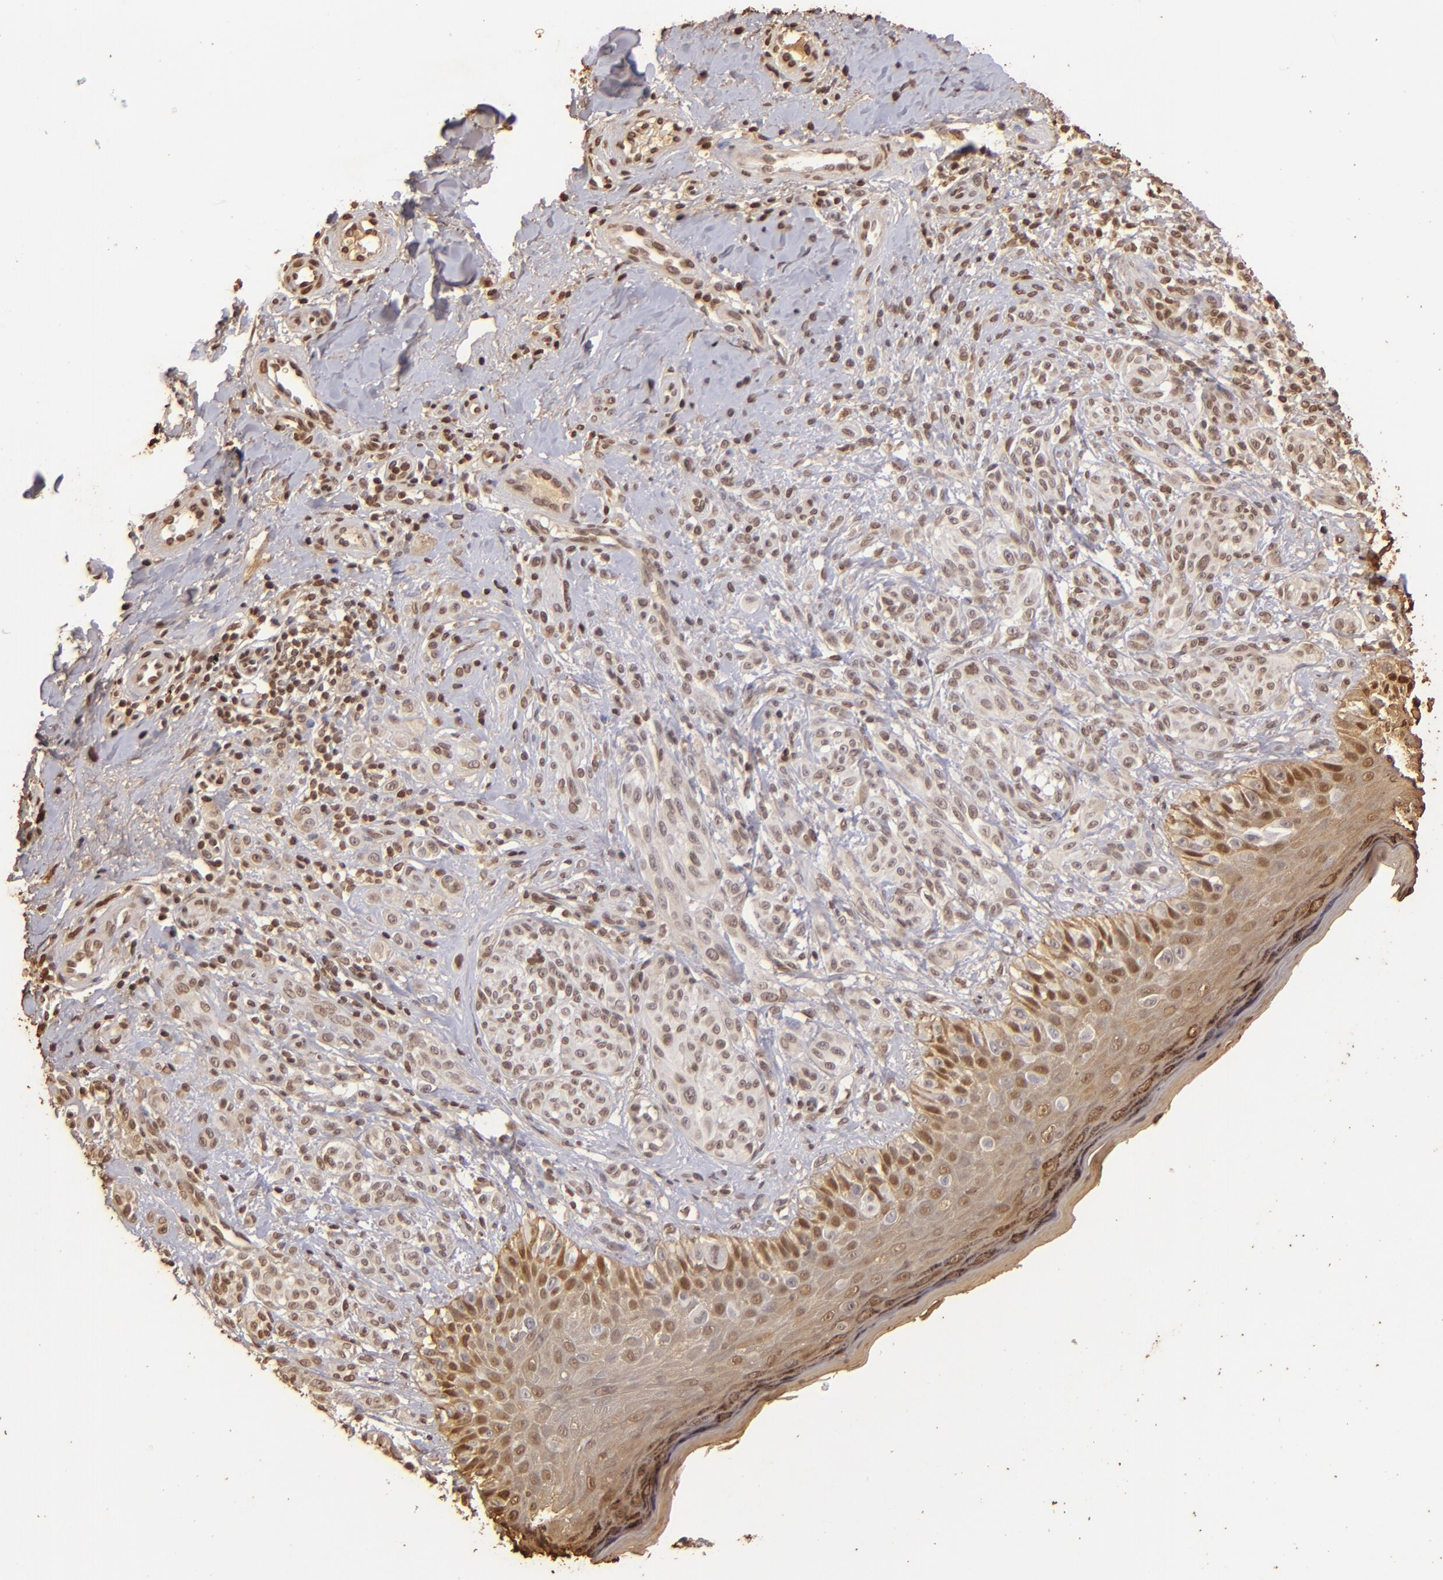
{"staining": {"intensity": "moderate", "quantity": ">75%", "location": "cytoplasmic/membranous,nuclear"}, "tissue": "melanoma", "cell_type": "Tumor cells", "image_type": "cancer", "snomed": [{"axis": "morphology", "description": "Malignant melanoma, NOS"}, {"axis": "topography", "description": "Skin"}], "caption": "A high-resolution micrograph shows immunohistochemistry (IHC) staining of melanoma, which exhibits moderate cytoplasmic/membranous and nuclear positivity in about >75% of tumor cells.", "gene": "S100A2", "patient": {"sex": "male", "age": 57}}